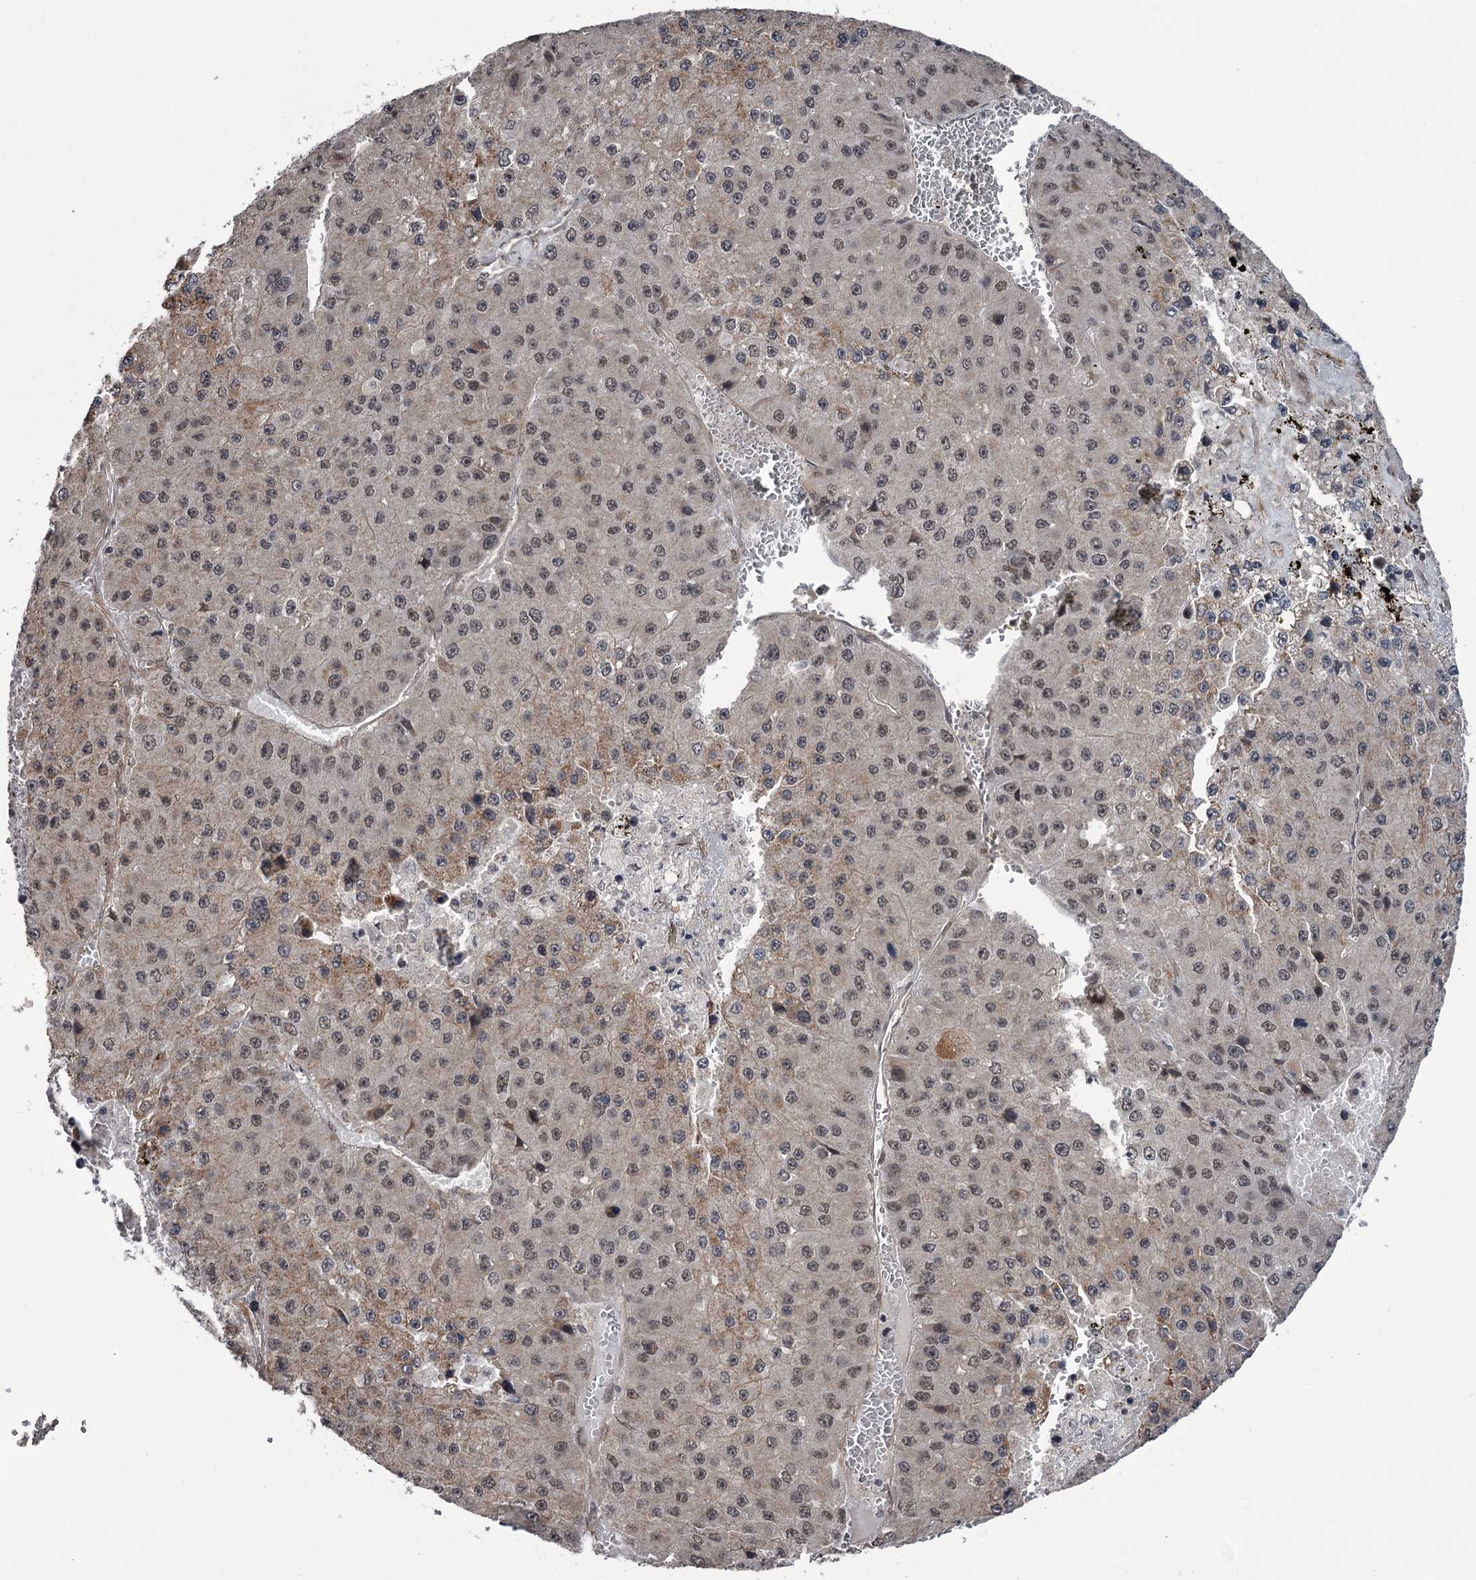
{"staining": {"intensity": "moderate", "quantity": ">75%", "location": "nuclear"}, "tissue": "liver cancer", "cell_type": "Tumor cells", "image_type": "cancer", "snomed": [{"axis": "morphology", "description": "Carcinoma, Hepatocellular, NOS"}, {"axis": "topography", "description": "Liver"}], "caption": "The micrograph exhibits immunohistochemical staining of liver cancer (hepatocellular carcinoma). There is moderate nuclear expression is seen in approximately >75% of tumor cells. The staining was performed using DAB, with brown indicating positive protein expression. Nuclei are stained blue with hematoxylin.", "gene": "CDC42EP2", "patient": {"sex": "female", "age": 73}}